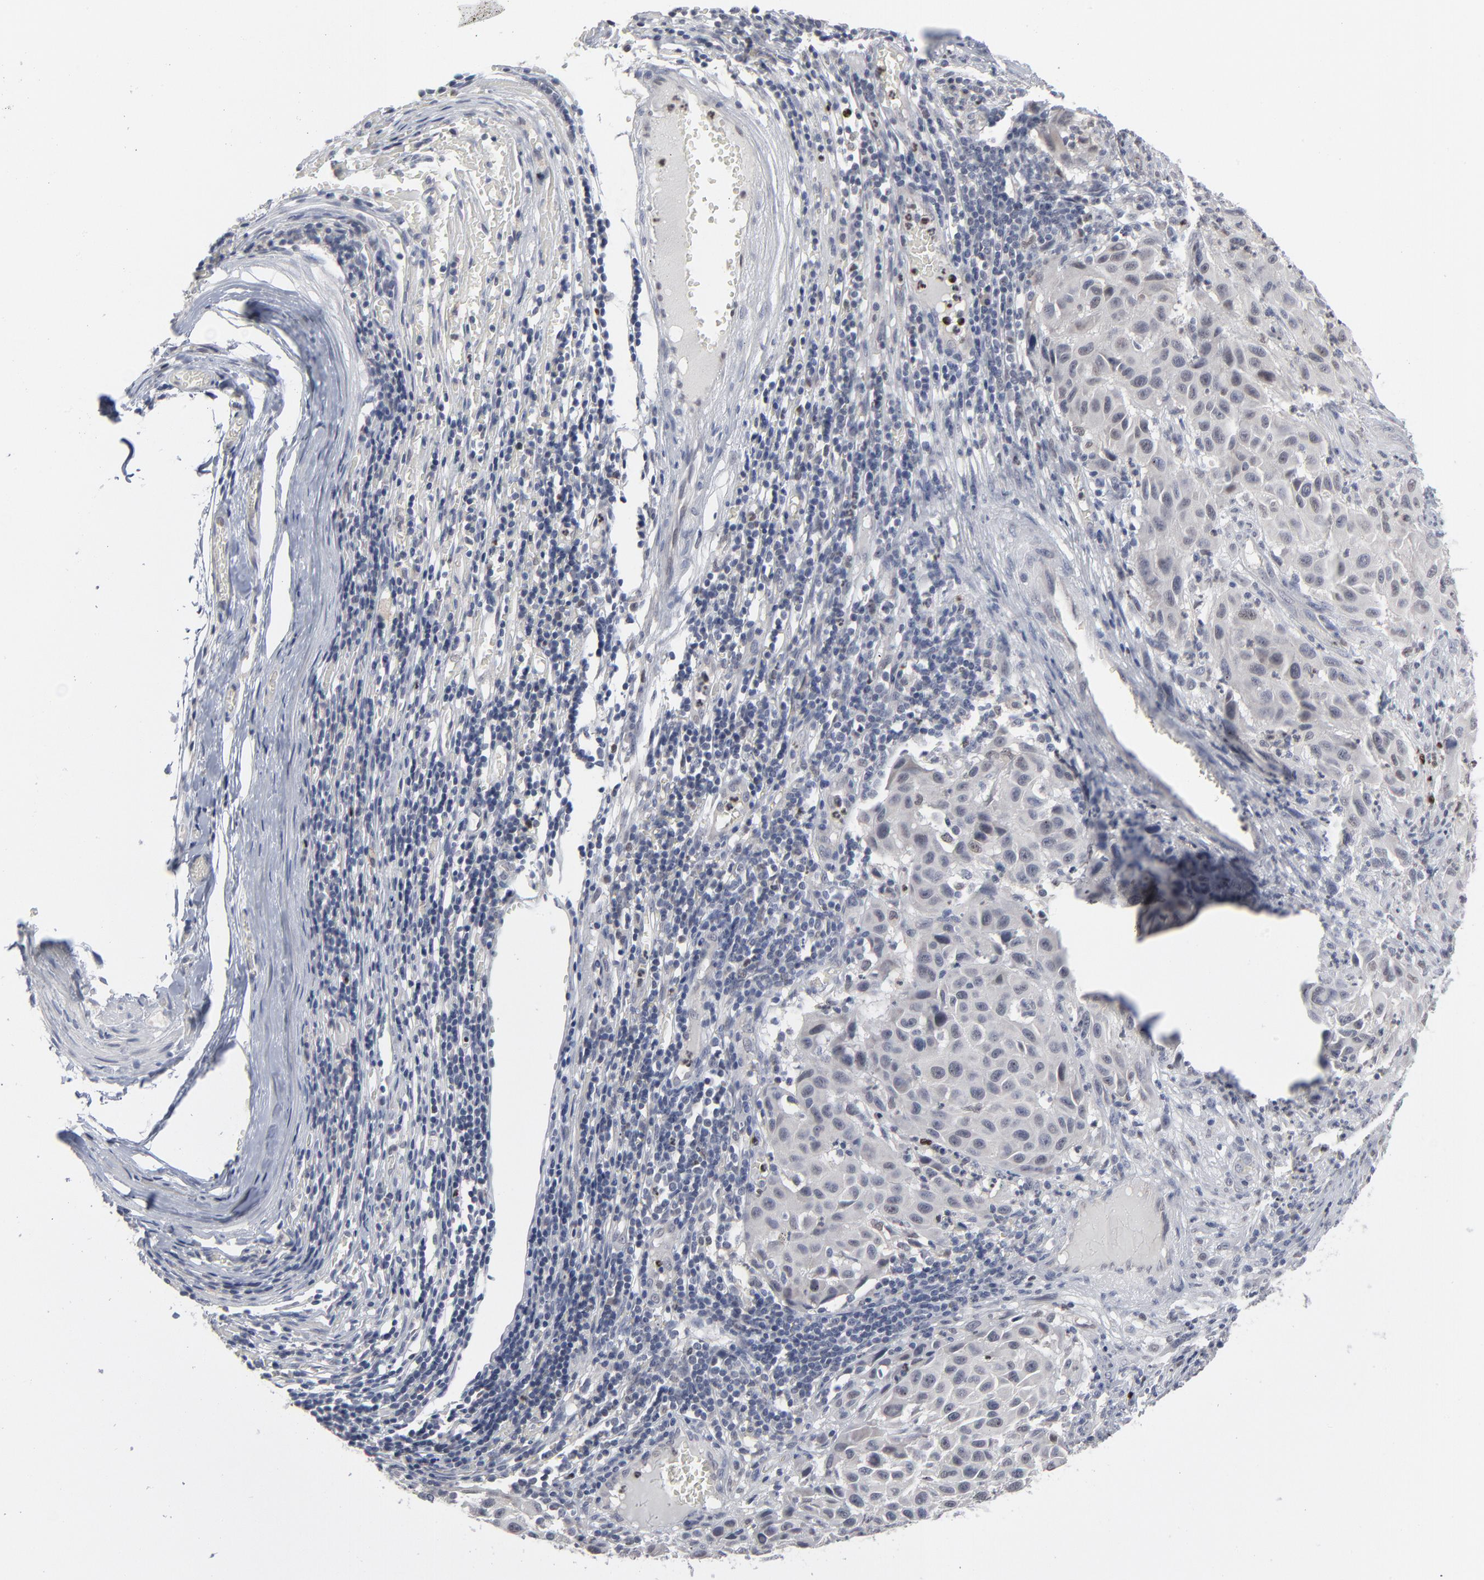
{"staining": {"intensity": "negative", "quantity": "none", "location": "none"}, "tissue": "melanoma", "cell_type": "Tumor cells", "image_type": "cancer", "snomed": [{"axis": "morphology", "description": "Malignant melanoma, Metastatic site"}, {"axis": "topography", "description": "Lymph node"}], "caption": "IHC image of neoplastic tissue: malignant melanoma (metastatic site) stained with DAB exhibits no significant protein expression in tumor cells.", "gene": "FOXN2", "patient": {"sex": "male", "age": 61}}